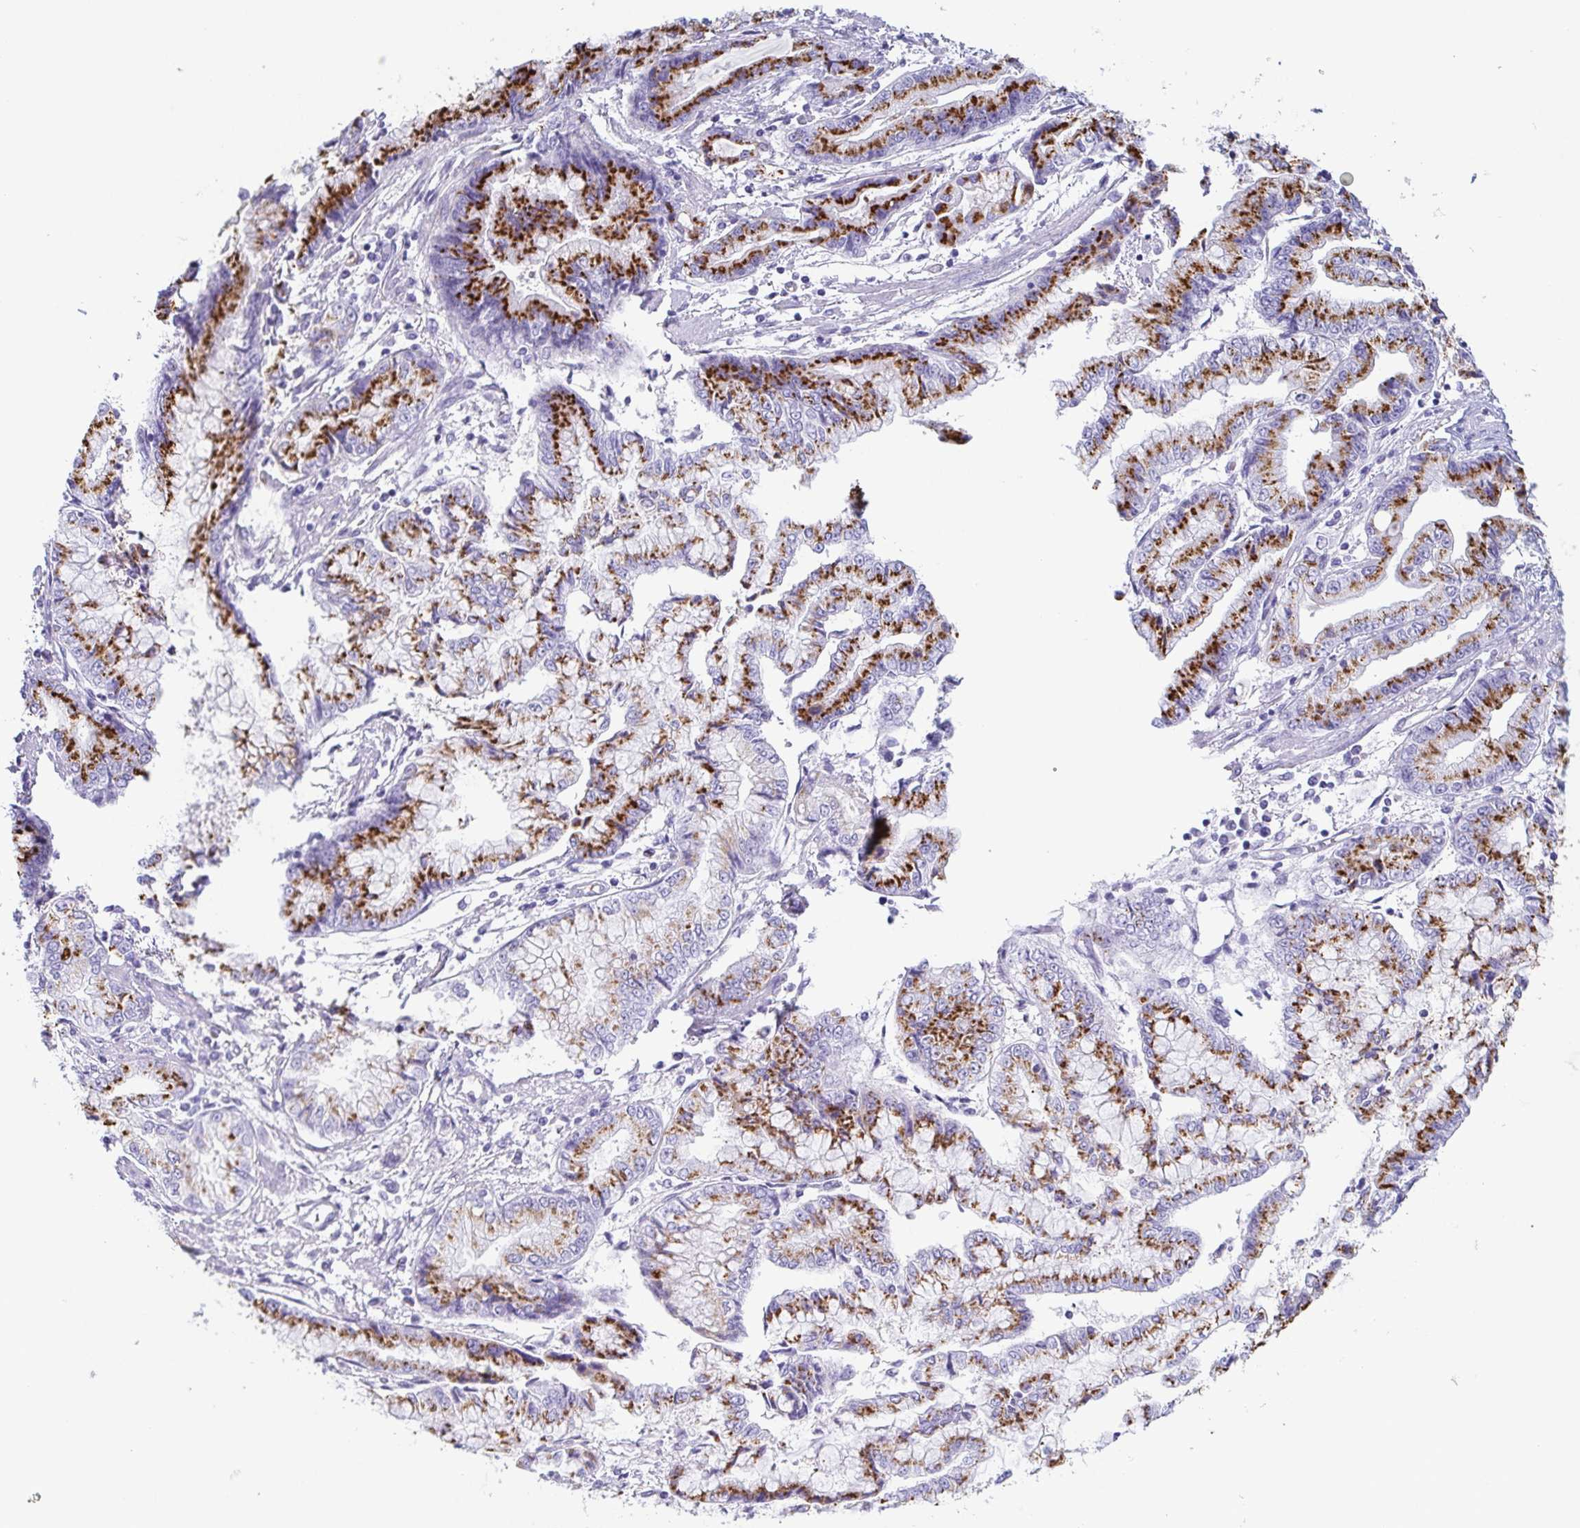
{"staining": {"intensity": "strong", "quantity": ">75%", "location": "cytoplasmic/membranous"}, "tissue": "stomach cancer", "cell_type": "Tumor cells", "image_type": "cancer", "snomed": [{"axis": "morphology", "description": "Adenocarcinoma, NOS"}, {"axis": "topography", "description": "Stomach, upper"}], "caption": "A brown stain labels strong cytoplasmic/membranous expression of a protein in stomach cancer (adenocarcinoma) tumor cells.", "gene": "LDLRAD1", "patient": {"sex": "female", "age": 74}}